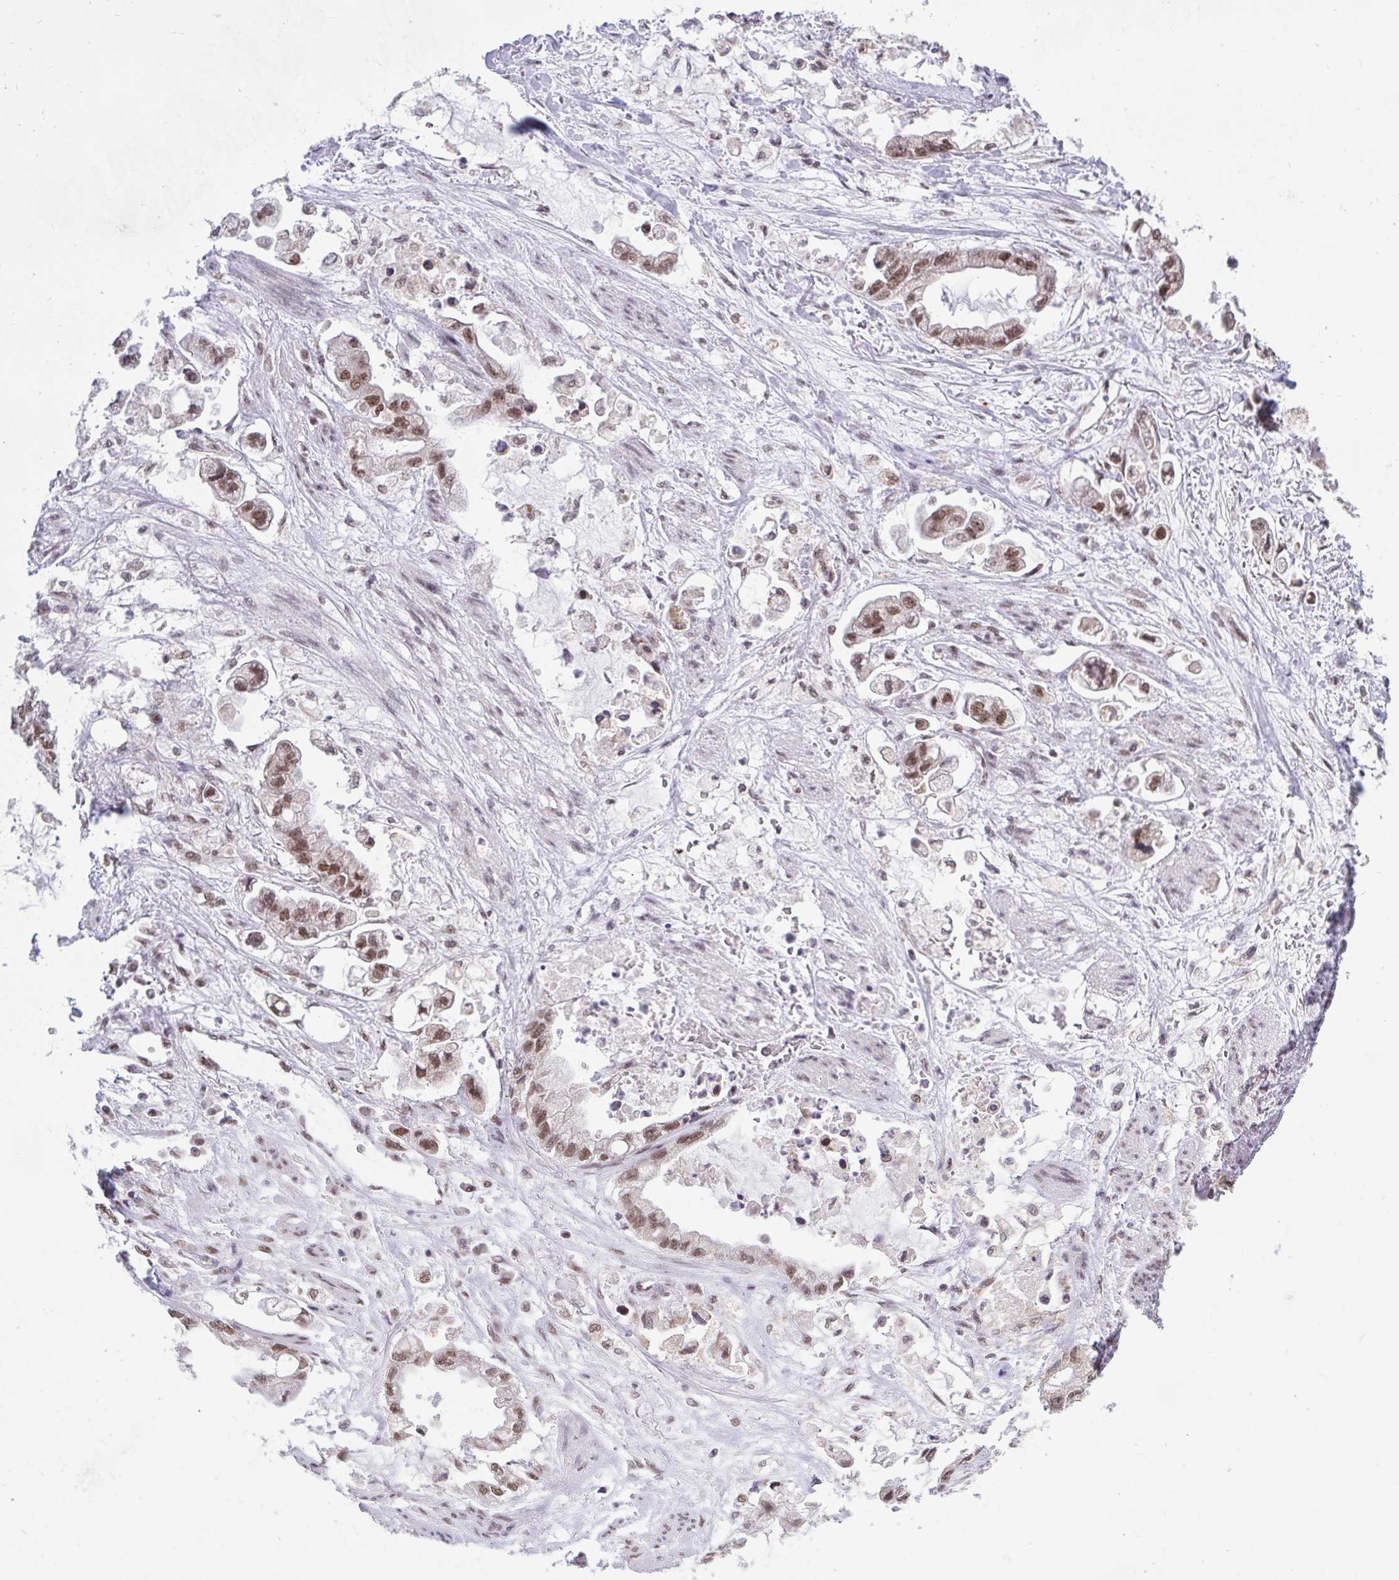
{"staining": {"intensity": "moderate", "quantity": ">75%", "location": "nuclear"}, "tissue": "stomach cancer", "cell_type": "Tumor cells", "image_type": "cancer", "snomed": [{"axis": "morphology", "description": "Adenocarcinoma, NOS"}, {"axis": "topography", "description": "Stomach"}], "caption": "Immunohistochemical staining of stomach cancer reveals medium levels of moderate nuclear protein staining in approximately >75% of tumor cells.", "gene": "PHF10", "patient": {"sex": "male", "age": 62}}